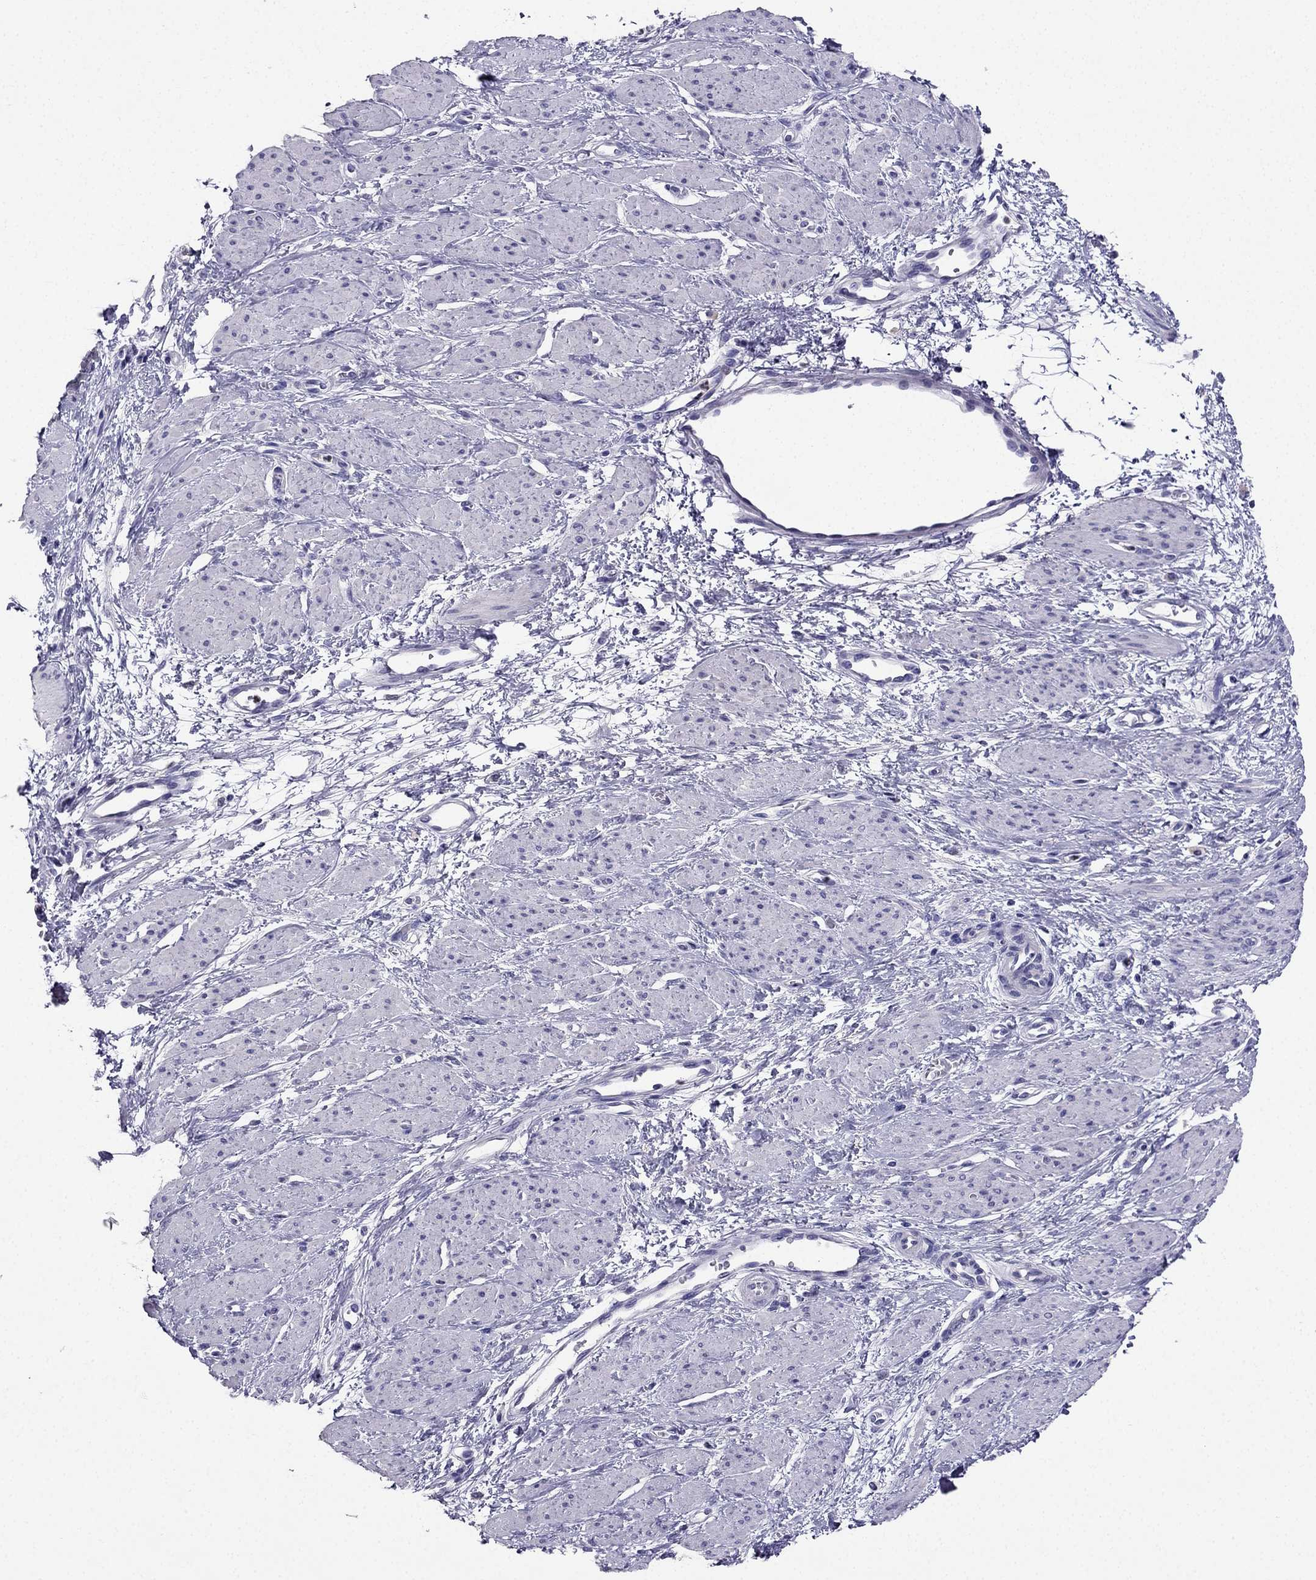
{"staining": {"intensity": "negative", "quantity": "none", "location": "none"}, "tissue": "smooth muscle", "cell_type": "Smooth muscle cells", "image_type": "normal", "snomed": [{"axis": "morphology", "description": "Normal tissue, NOS"}, {"axis": "topography", "description": "Smooth muscle"}, {"axis": "topography", "description": "Uterus"}], "caption": "The micrograph displays no staining of smooth muscle cells in benign smooth muscle.", "gene": "ARID3A", "patient": {"sex": "female", "age": 39}}